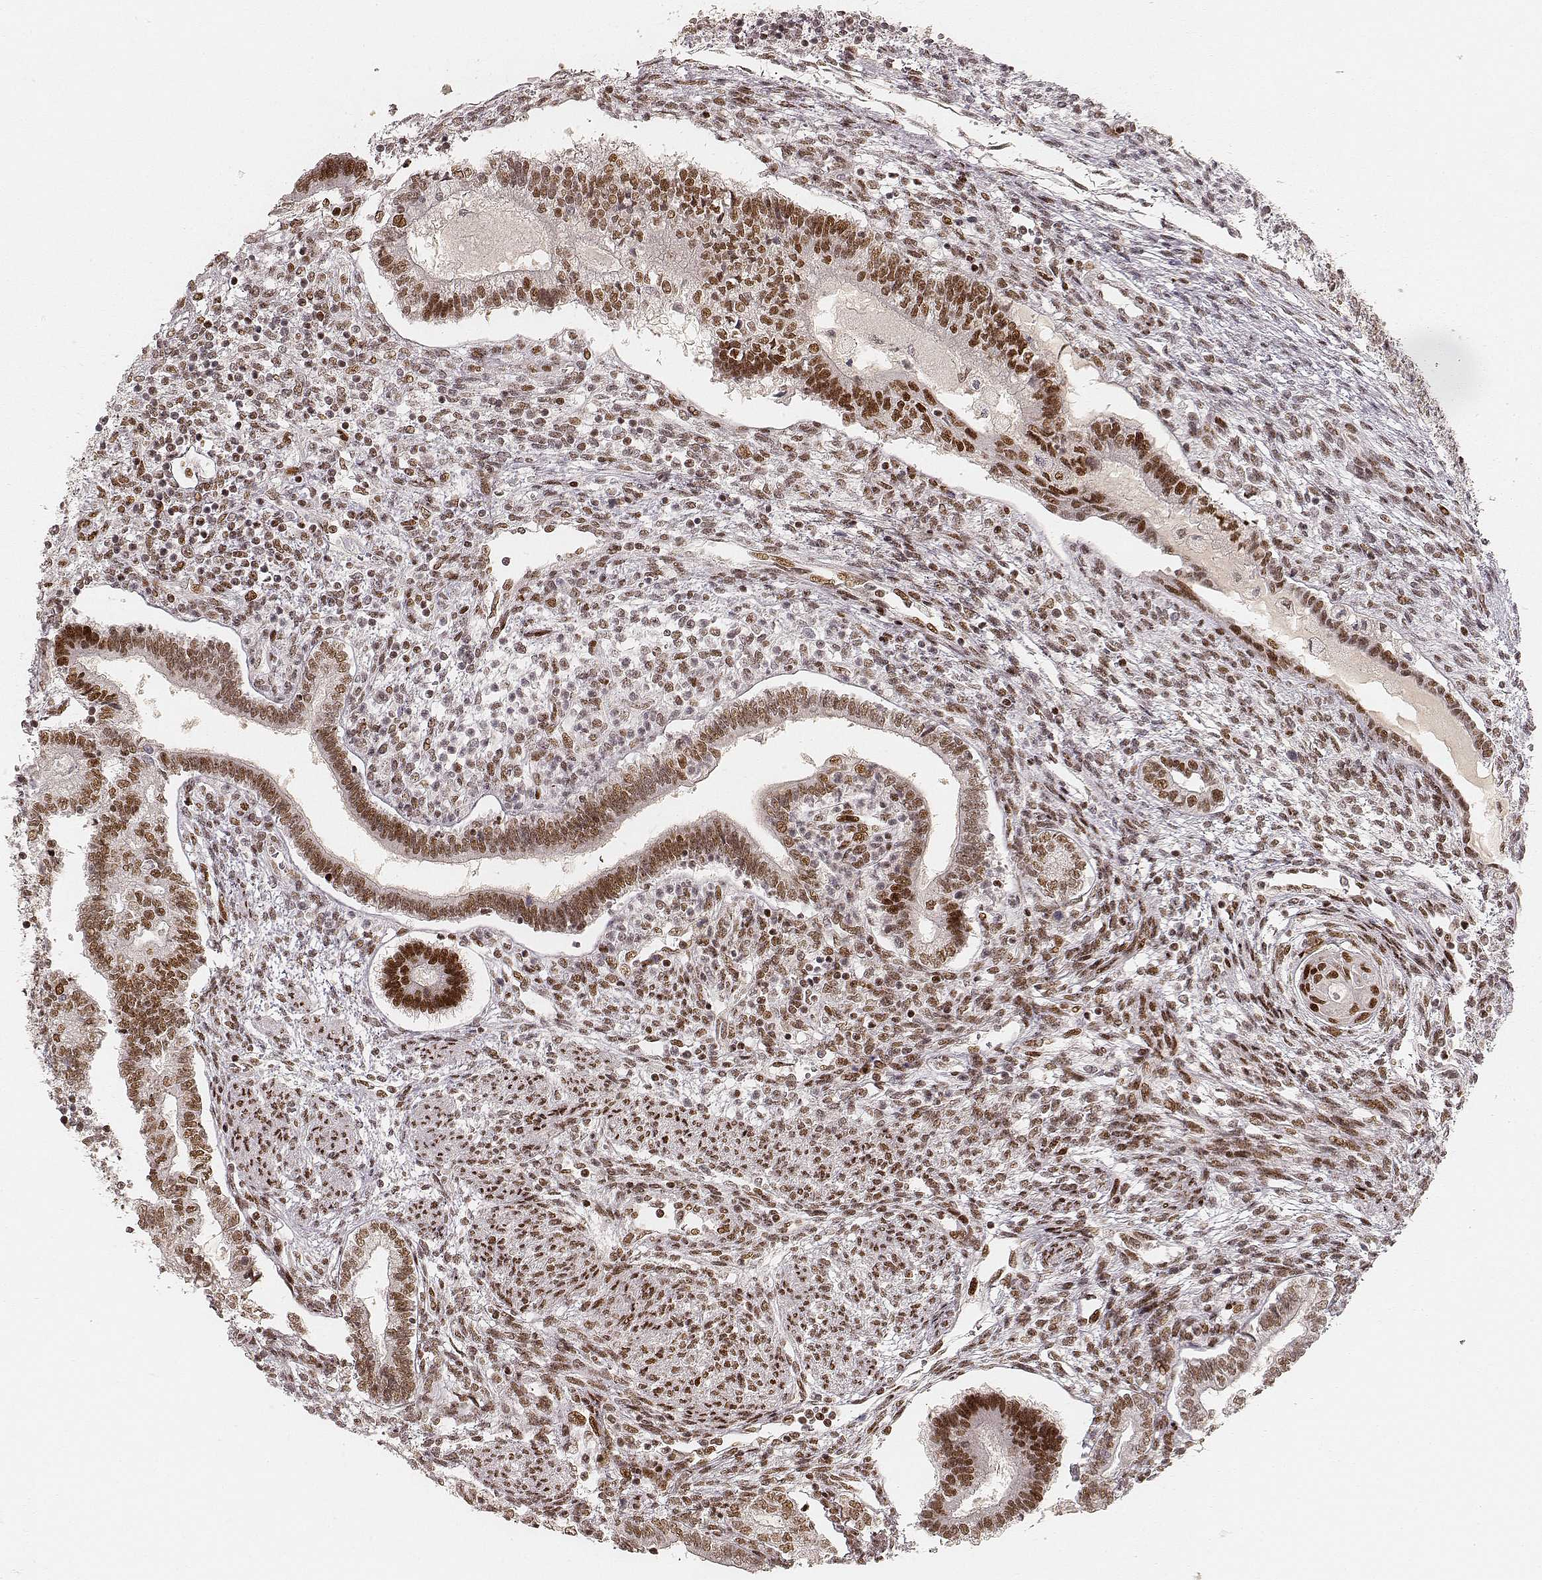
{"staining": {"intensity": "strong", "quantity": ">75%", "location": "nuclear"}, "tissue": "testis cancer", "cell_type": "Tumor cells", "image_type": "cancer", "snomed": [{"axis": "morphology", "description": "Carcinoma, Embryonal, NOS"}, {"axis": "topography", "description": "Testis"}], "caption": "Embryonal carcinoma (testis) tissue shows strong nuclear positivity in approximately >75% of tumor cells, visualized by immunohistochemistry.", "gene": "HNRNPC", "patient": {"sex": "male", "age": 37}}